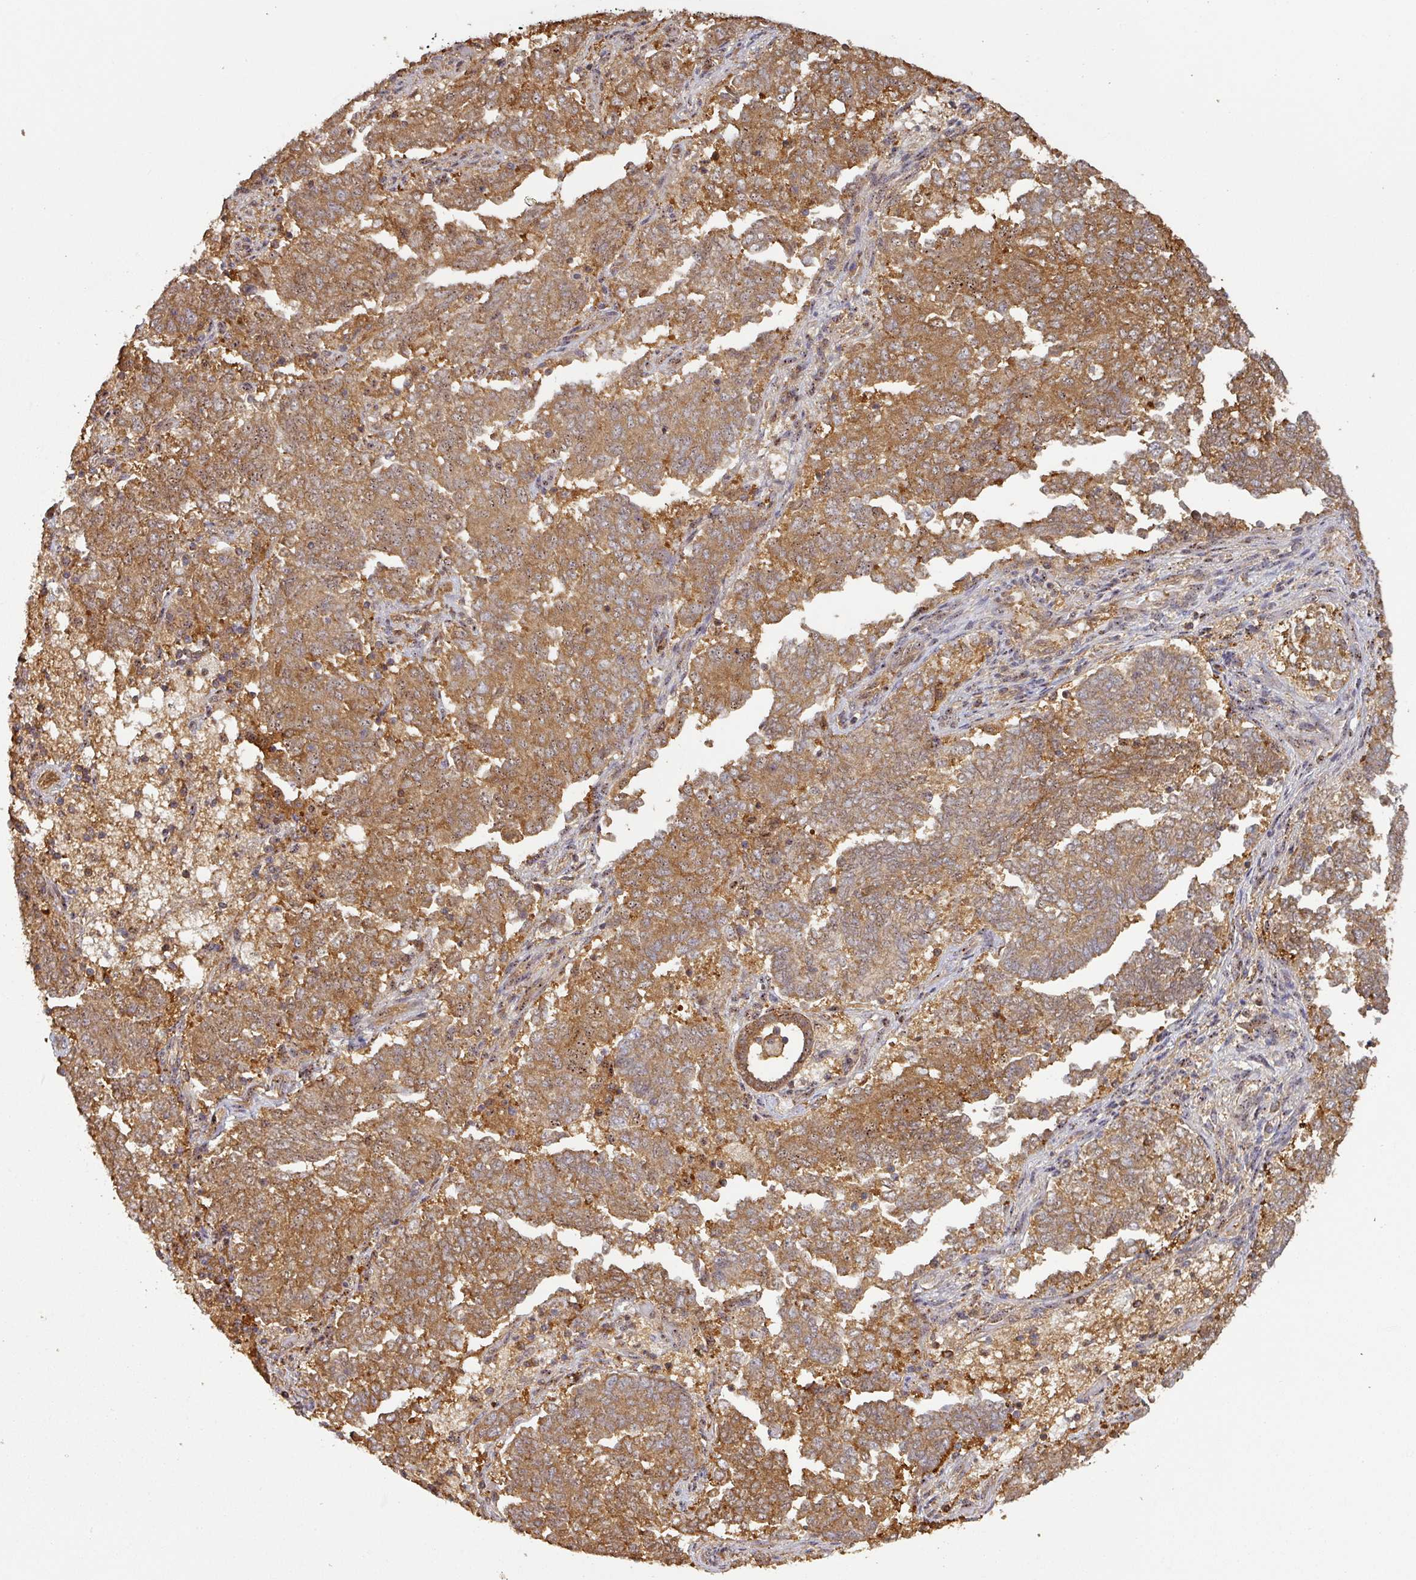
{"staining": {"intensity": "moderate", "quantity": ">75%", "location": "cytoplasmic/membranous"}, "tissue": "endometrial cancer", "cell_type": "Tumor cells", "image_type": "cancer", "snomed": [{"axis": "morphology", "description": "Adenocarcinoma, NOS"}, {"axis": "topography", "description": "Endometrium"}], "caption": "There is medium levels of moderate cytoplasmic/membranous staining in tumor cells of endometrial cancer (adenocarcinoma), as demonstrated by immunohistochemical staining (brown color).", "gene": "ZNF322", "patient": {"sex": "female", "age": 80}}